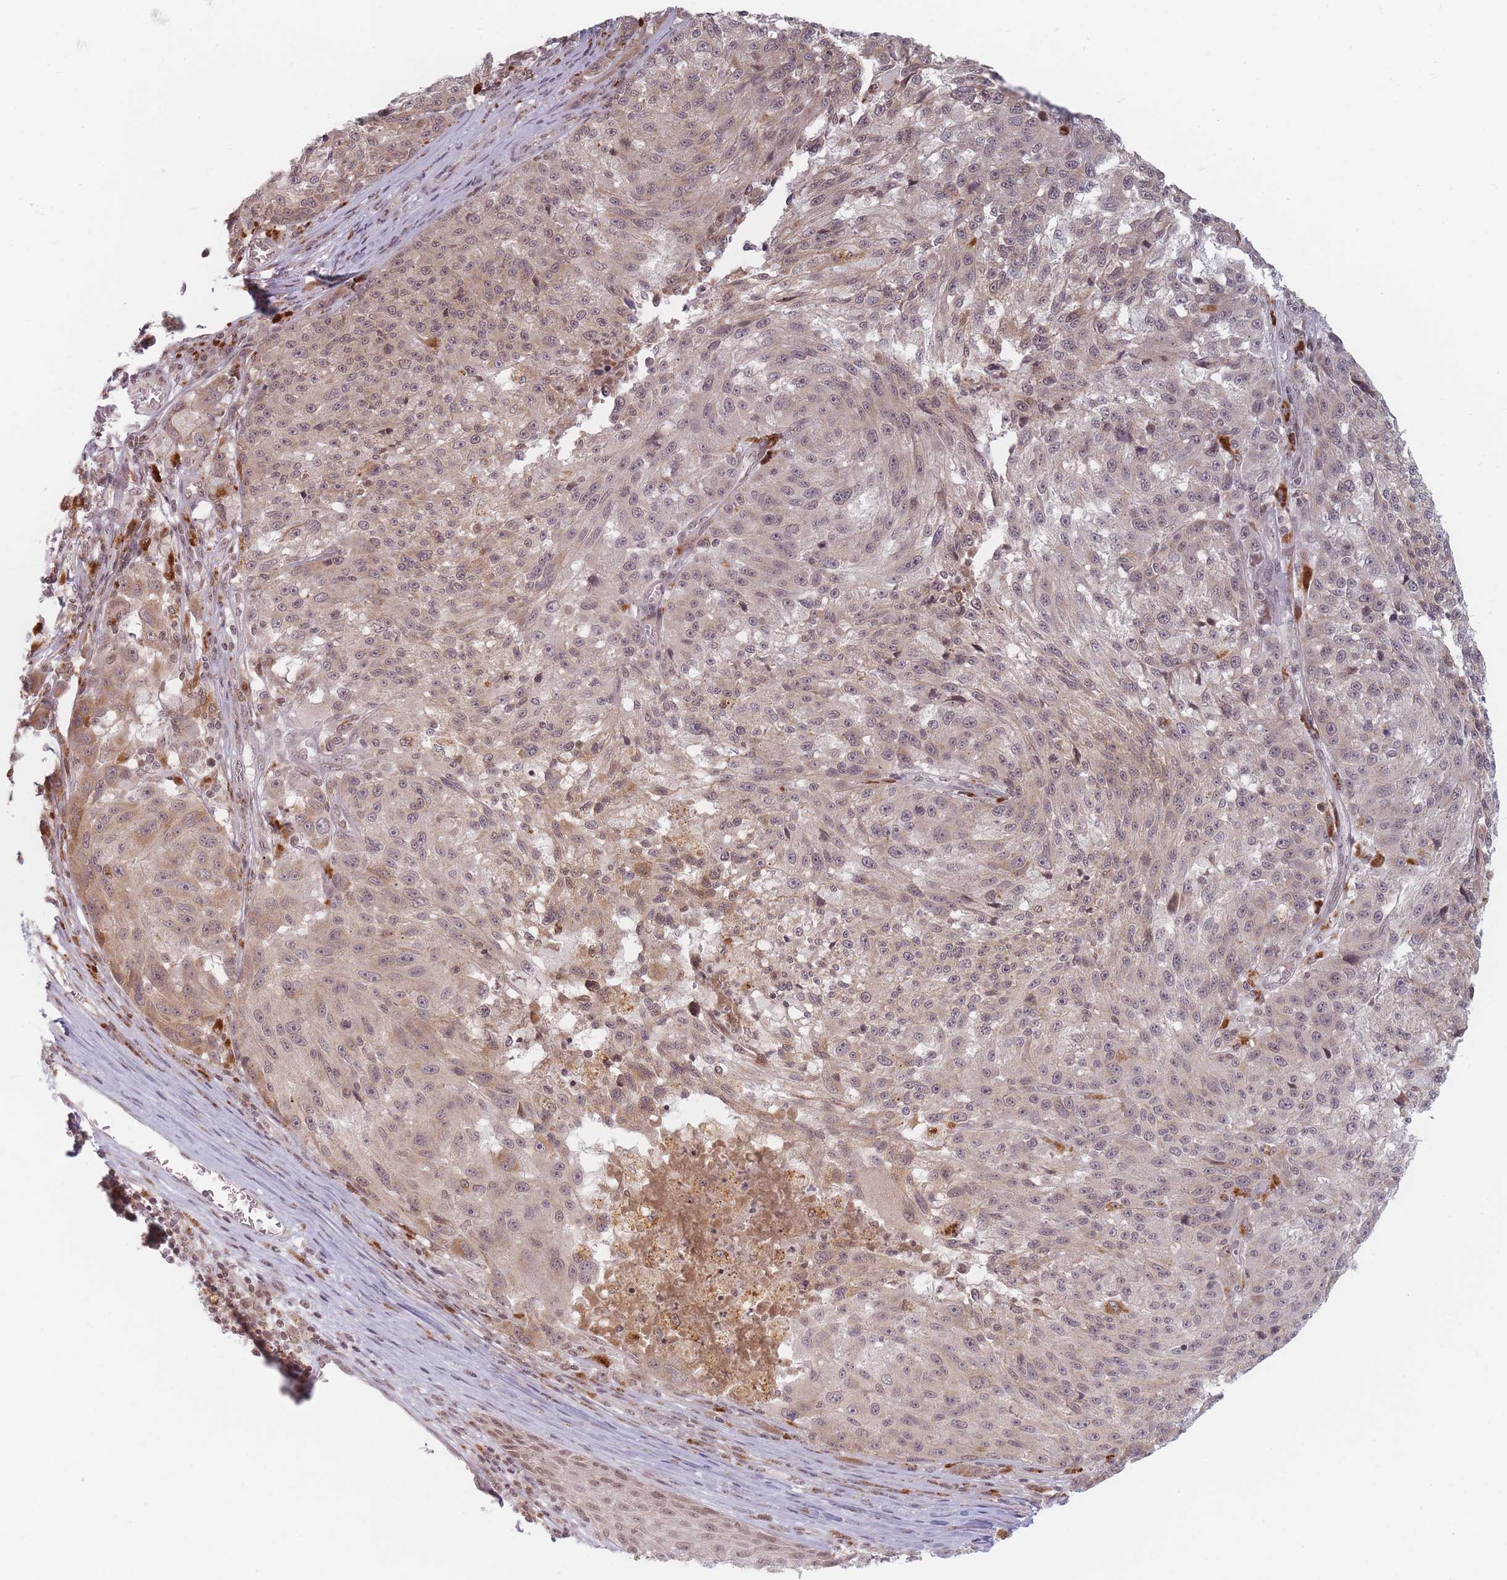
{"staining": {"intensity": "weak", "quantity": ">75%", "location": "cytoplasmic/membranous,nuclear"}, "tissue": "melanoma", "cell_type": "Tumor cells", "image_type": "cancer", "snomed": [{"axis": "morphology", "description": "Malignant melanoma, NOS"}, {"axis": "topography", "description": "Skin"}], "caption": "This is an image of immunohistochemistry staining of melanoma, which shows weak positivity in the cytoplasmic/membranous and nuclear of tumor cells.", "gene": "SPATA45", "patient": {"sex": "male", "age": 53}}